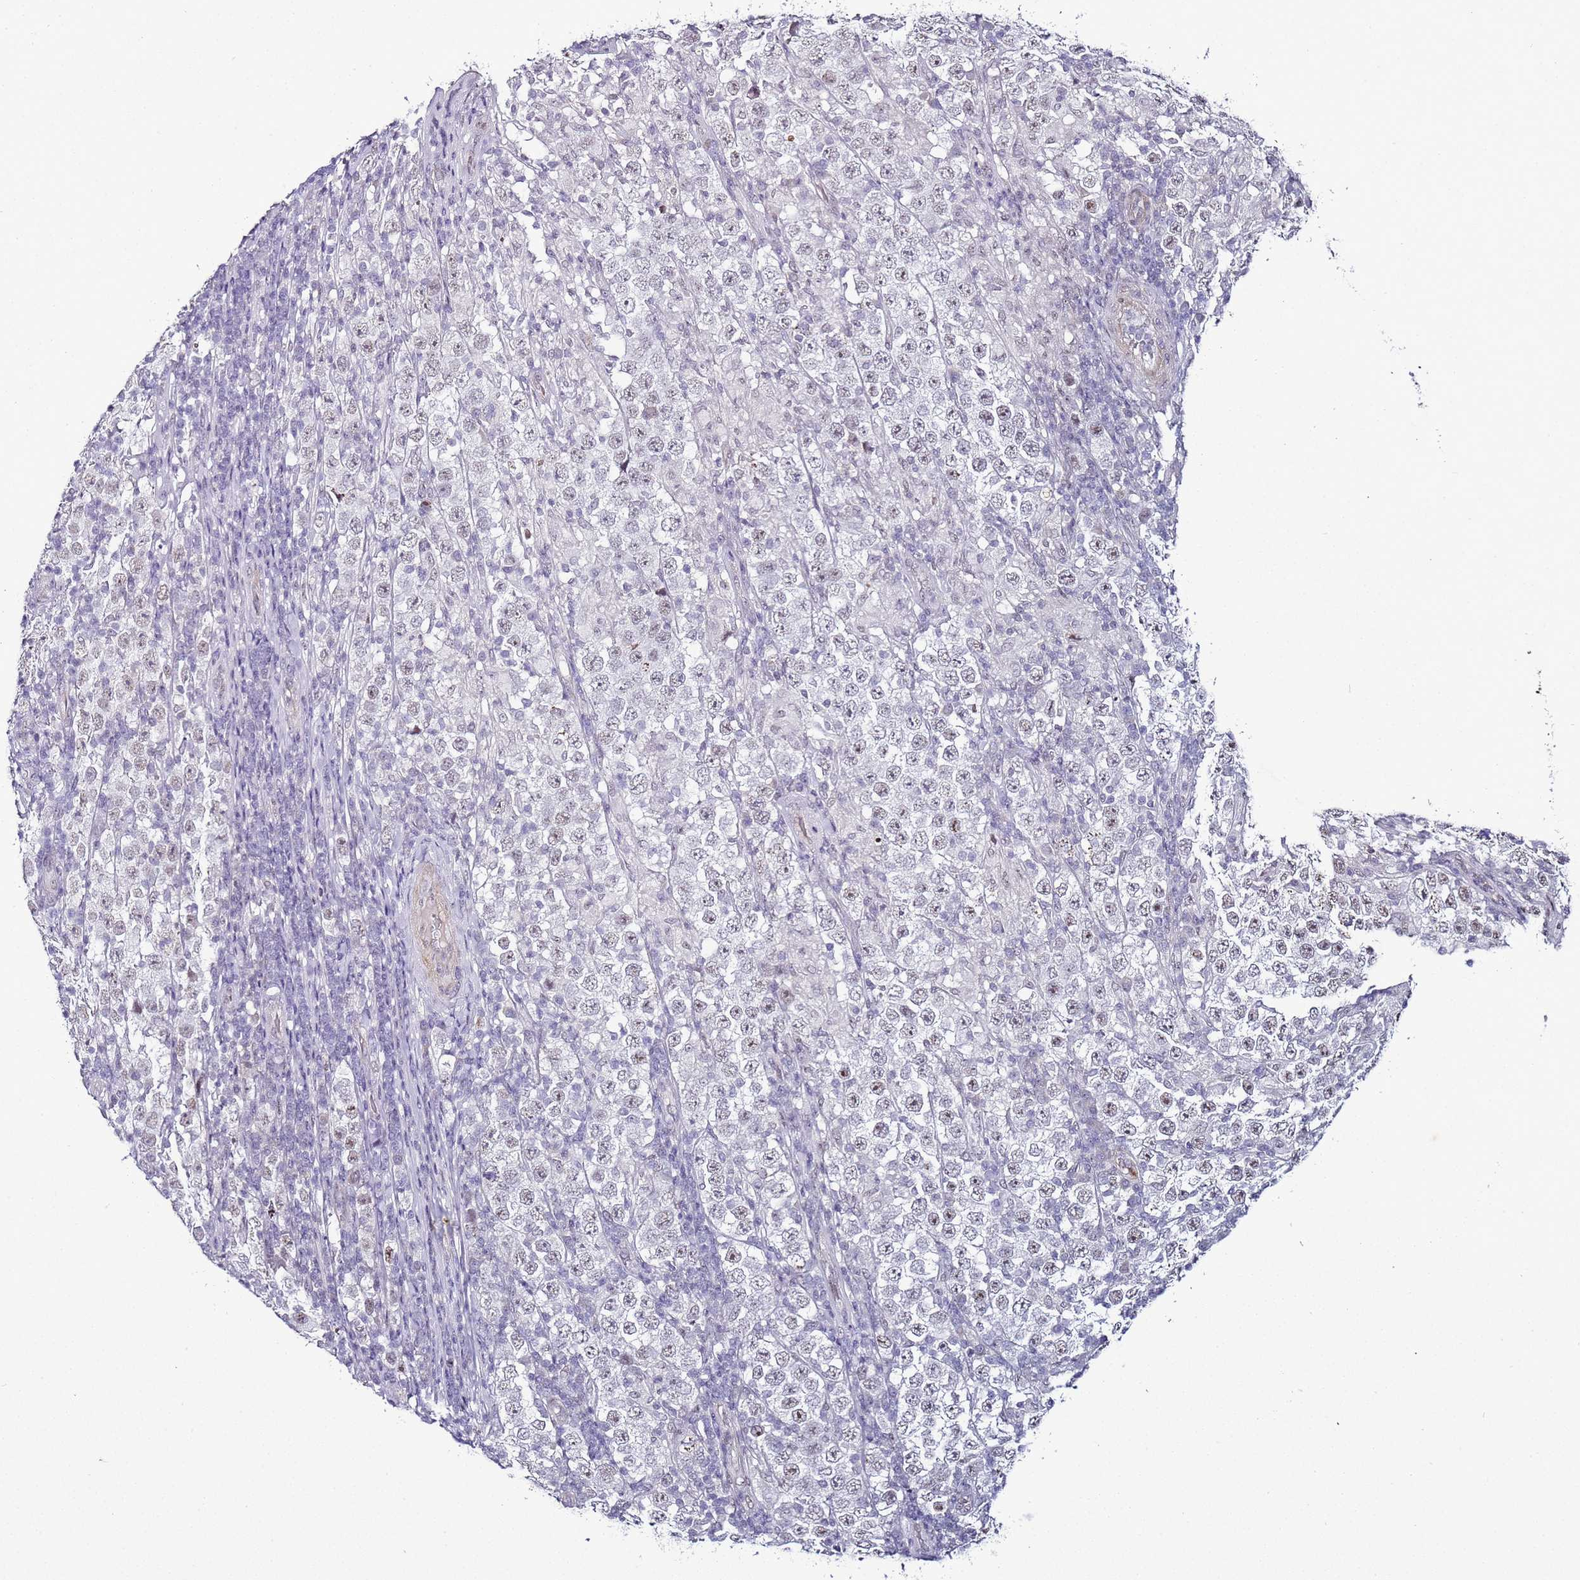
{"staining": {"intensity": "weak", "quantity": "<25%", "location": "nuclear"}, "tissue": "testis cancer", "cell_type": "Tumor cells", "image_type": "cancer", "snomed": [{"axis": "morphology", "description": "Normal tissue, NOS"}, {"axis": "morphology", "description": "Urothelial carcinoma, High grade"}, {"axis": "morphology", "description": "Seminoma, NOS"}, {"axis": "morphology", "description": "Carcinoma, Embryonal, NOS"}, {"axis": "topography", "description": "Urinary bladder"}, {"axis": "topography", "description": "Testis"}], "caption": "This is an IHC micrograph of human testis cancer. There is no staining in tumor cells.", "gene": "PSMA7", "patient": {"sex": "male", "age": 41}}